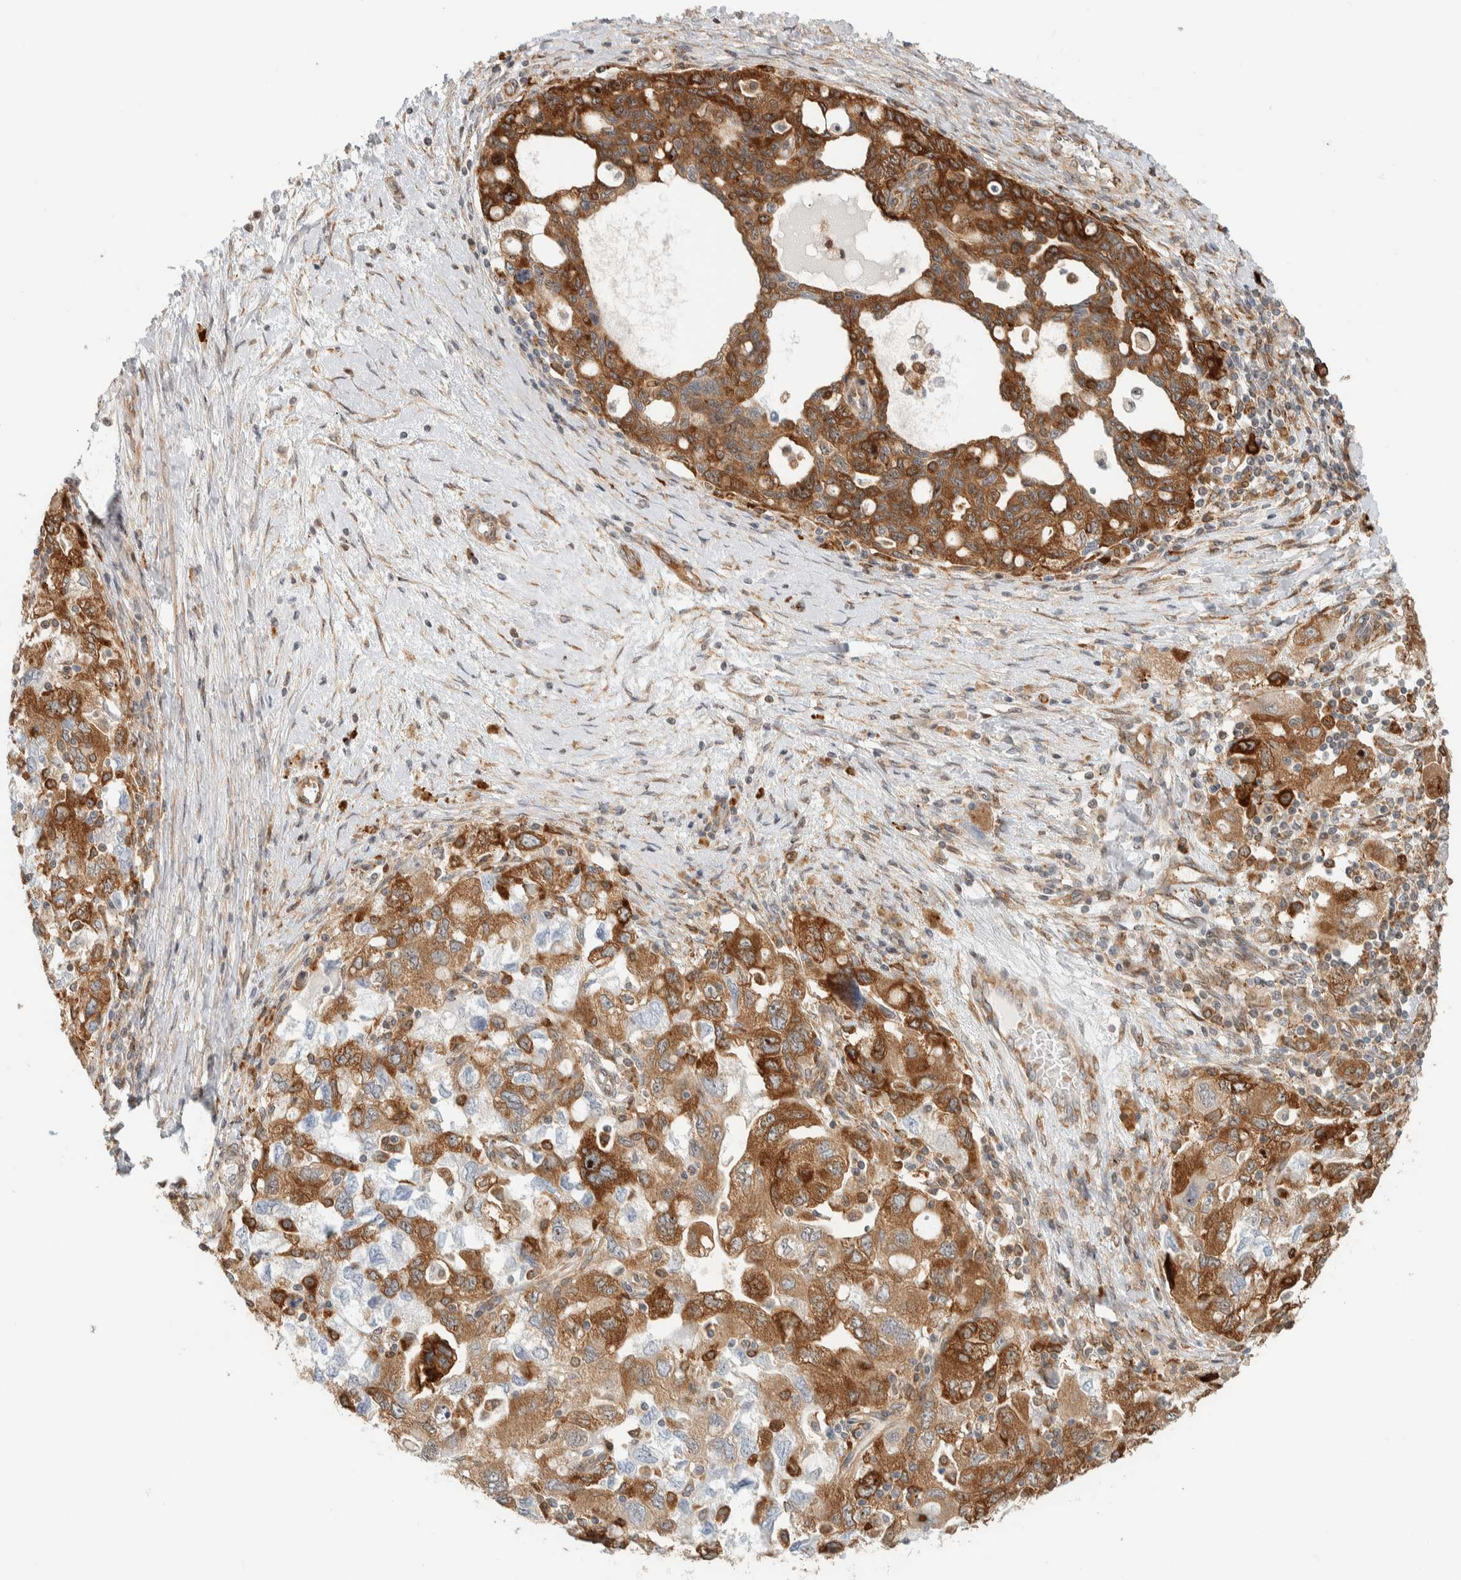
{"staining": {"intensity": "strong", "quantity": ">75%", "location": "cytoplasmic/membranous"}, "tissue": "ovarian cancer", "cell_type": "Tumor cells", "image_type": "cancer", "snomed": [{"axis": "morphology", "description": "Carcinoma, NOS"}, {"axis": "morphology", "description": "Cystadenocarcinoma, serous, NOS"}, {"axis": "topography", "description": "Ovary"}], "caption": "Immunohistochemistry (IHC) of carcinoma (ovarian) reveals high levels of strong cytoplasmic/membranous staining in about >75% of tumor cells. The staining was performed using DAB, with brown indicating positive protein expression. Nuclei are stained blue with hematoxylin.", "gene": "LLGL2", "patient": {"sex": "female", "age": 69}}